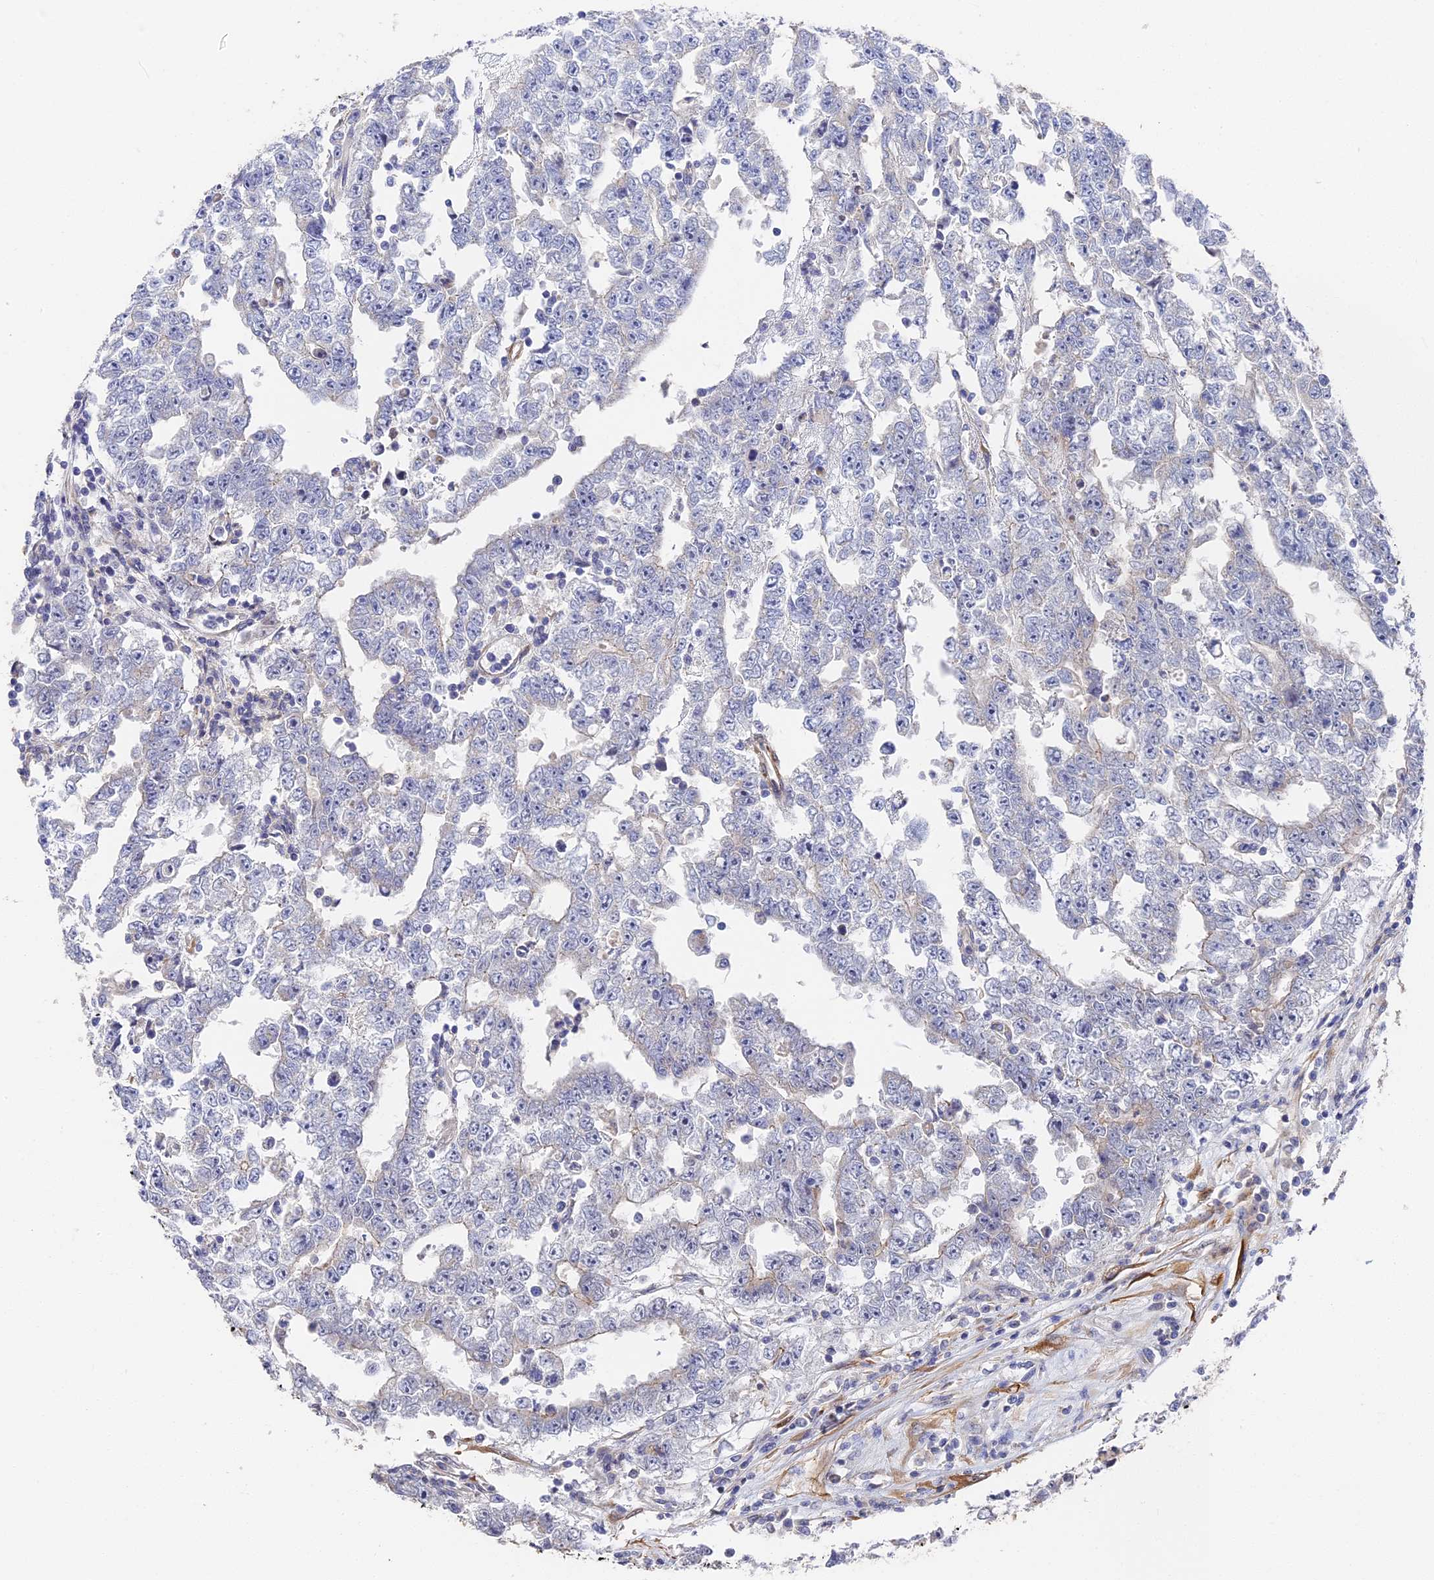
{"staining": {"intensity": "negative", "quantity": "none", "location": "none"}, "tissue": "testis cancer", "cell_type": "Tumor cells", "image_type": "cancer", "snomed": [{"axis": "morphology", "description": "Carcinoma, Embryonal, NOS"}, {"axis": "topography", "description": "Testis"}], "caption": "Immunohistochemical staining of testis embryonal carcinoma exhibits no significant expression in tumor cells.", "gene": "CCDC113", "patient": {"sex": "male", "age": 25}}